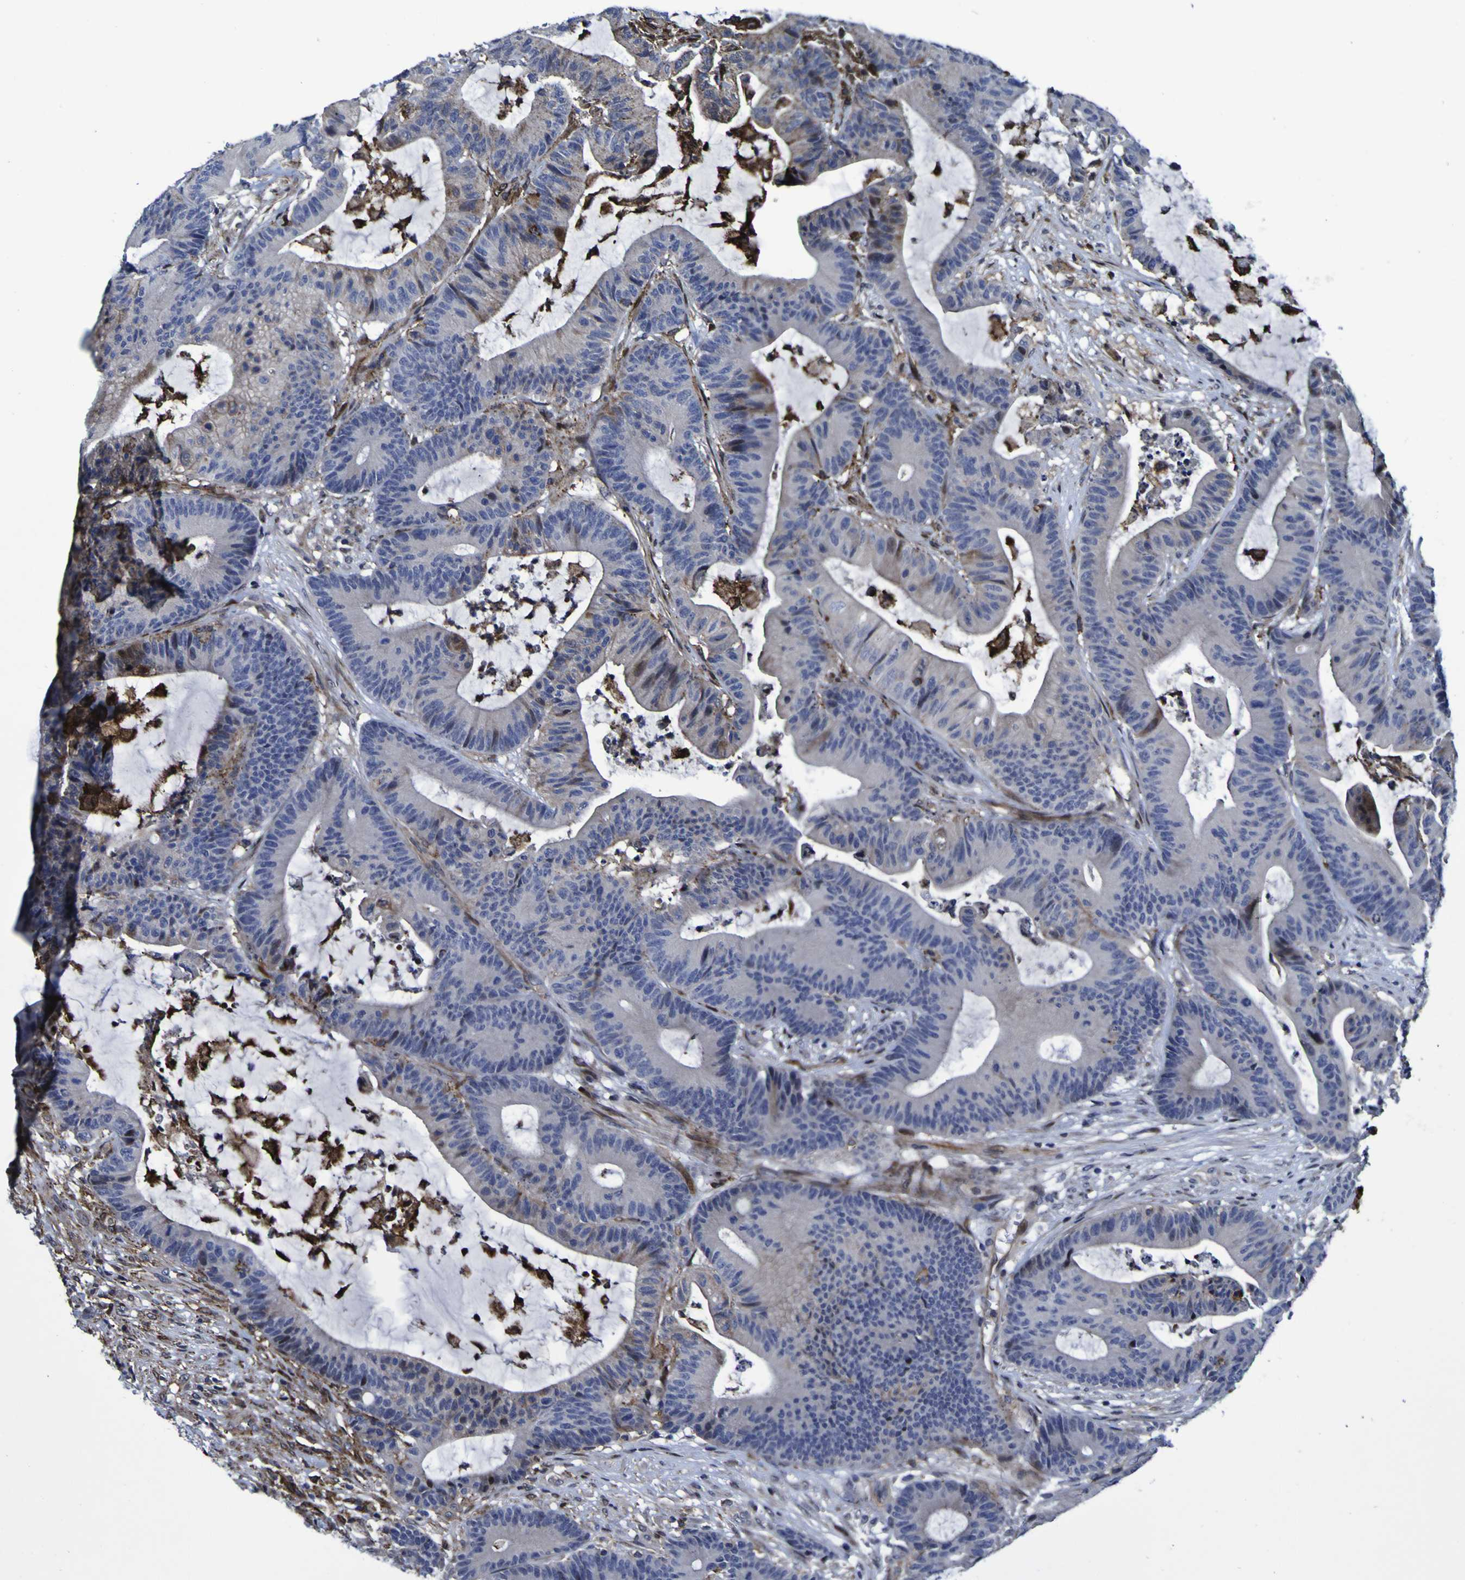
{"staining": {"intensity": "negative", "quantity": "none", "location": "none"}, "tissue": "colorectal cancer", "cell_type": "Tumor cells", "image_type": "cancer", "snomed": [{"axis": "morphology", "description": "Adenocarcinoma, NOS"}, {"axis": "topography", "description": "Colon"}], "caption": "Tumor cells show no significant positivity in colorectal cancer.", "gene": "MGLL", "patient": {"sex": "female", "age": 84}}